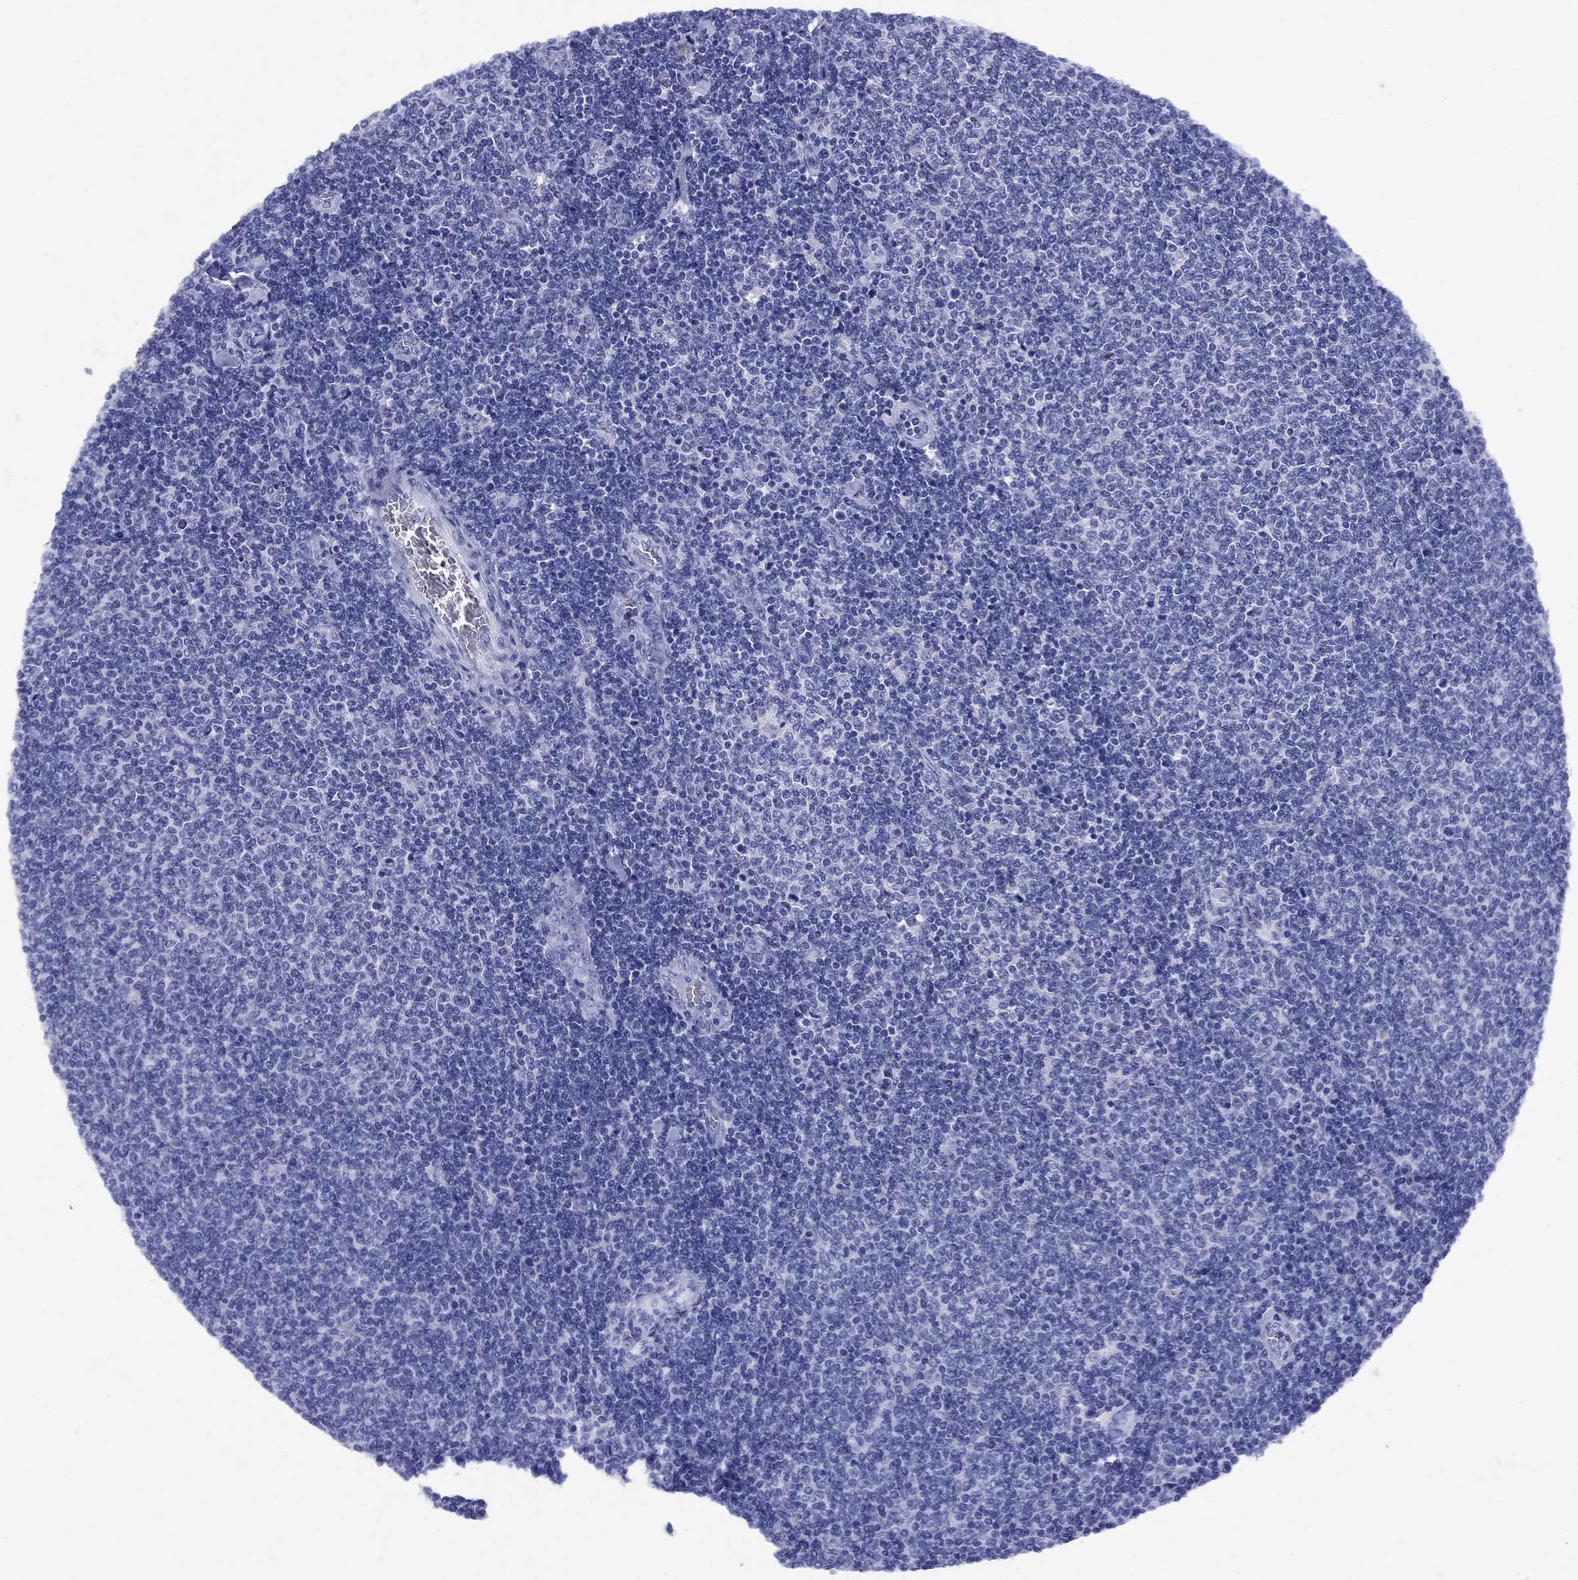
{"staining": {"intensity": "negative", "quantity": "none", "location": "none"}, "tissue": "lymphoma", "cell_type": "Tumor cells", "image_type": "cancer", "snomed": [{"axis": "morphology", "description": "Malignant lymphoma, non-Hodgkin's type, Low grade"}, {"axis": "topography", "description": "Lymph node"}], "caption": "Tumor cells are negative for protein expression in human low-grade malignant lymphoma, non-Hodgkin's type.", "gene": "CD1A", "patient": {"sex": "male", "age": 52}}